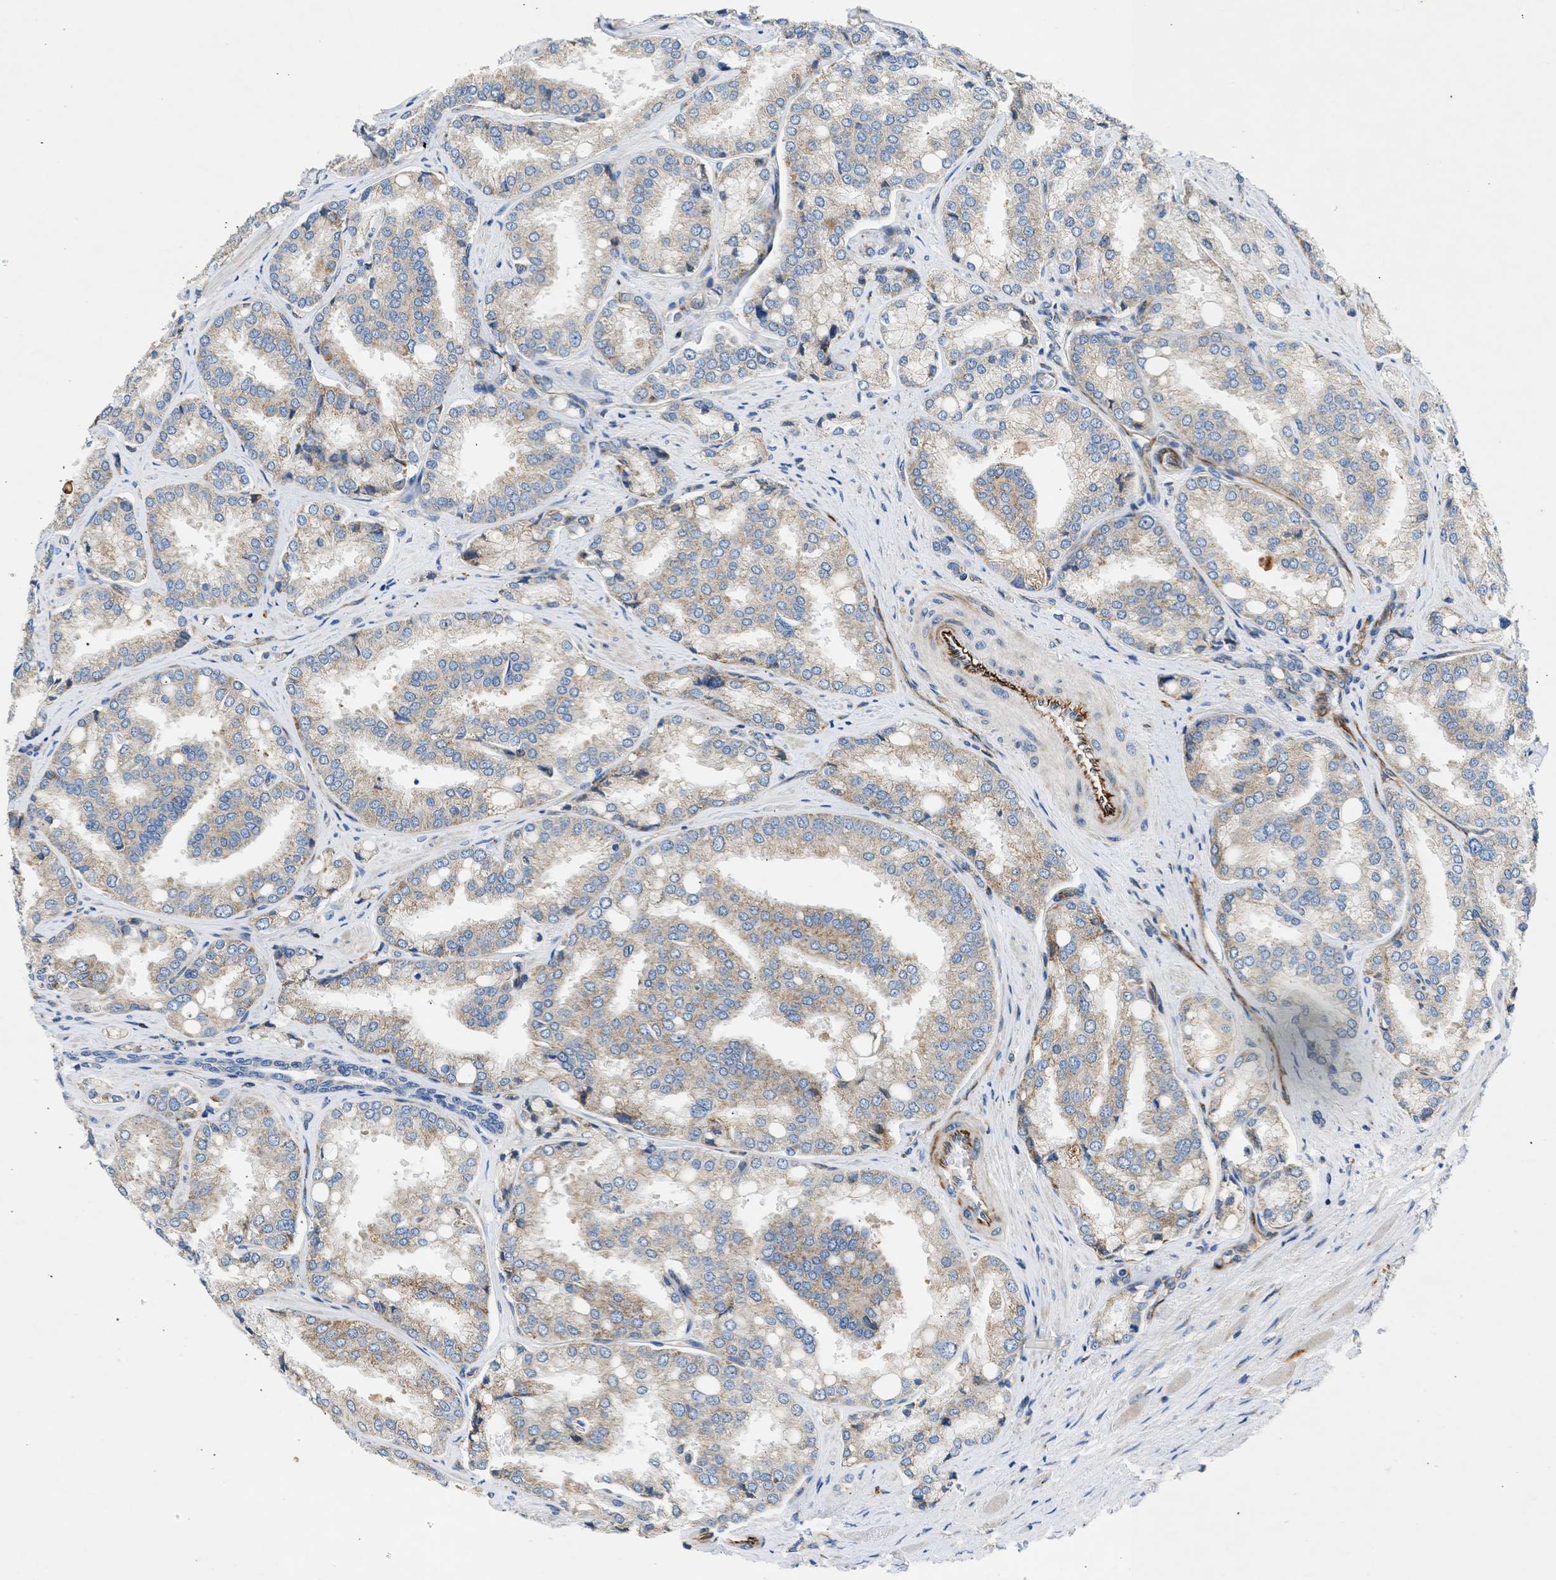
{"staining": {"intensity": "weak", "quantity": "25%-75%", "location": "cytoplasmic/membranous"}, "tissue": "prostate cancer", "cell_type": "Tumor cells", "image_type": "cancer", "snomed": [{"axis": "morphology", "description": "Adenocarcinoma, High grade"}, {"axis": "topography", "description": "Prostate"}], "caption": "This is a micrograph of immunohistochemistry staining of high-grade adenocarcinoma (prostate), which shows weak expression in the cytoplasmic/membranous of tumor cells.", "gene": "ULK4", "patient": {"sex": "male", "age": 50}}